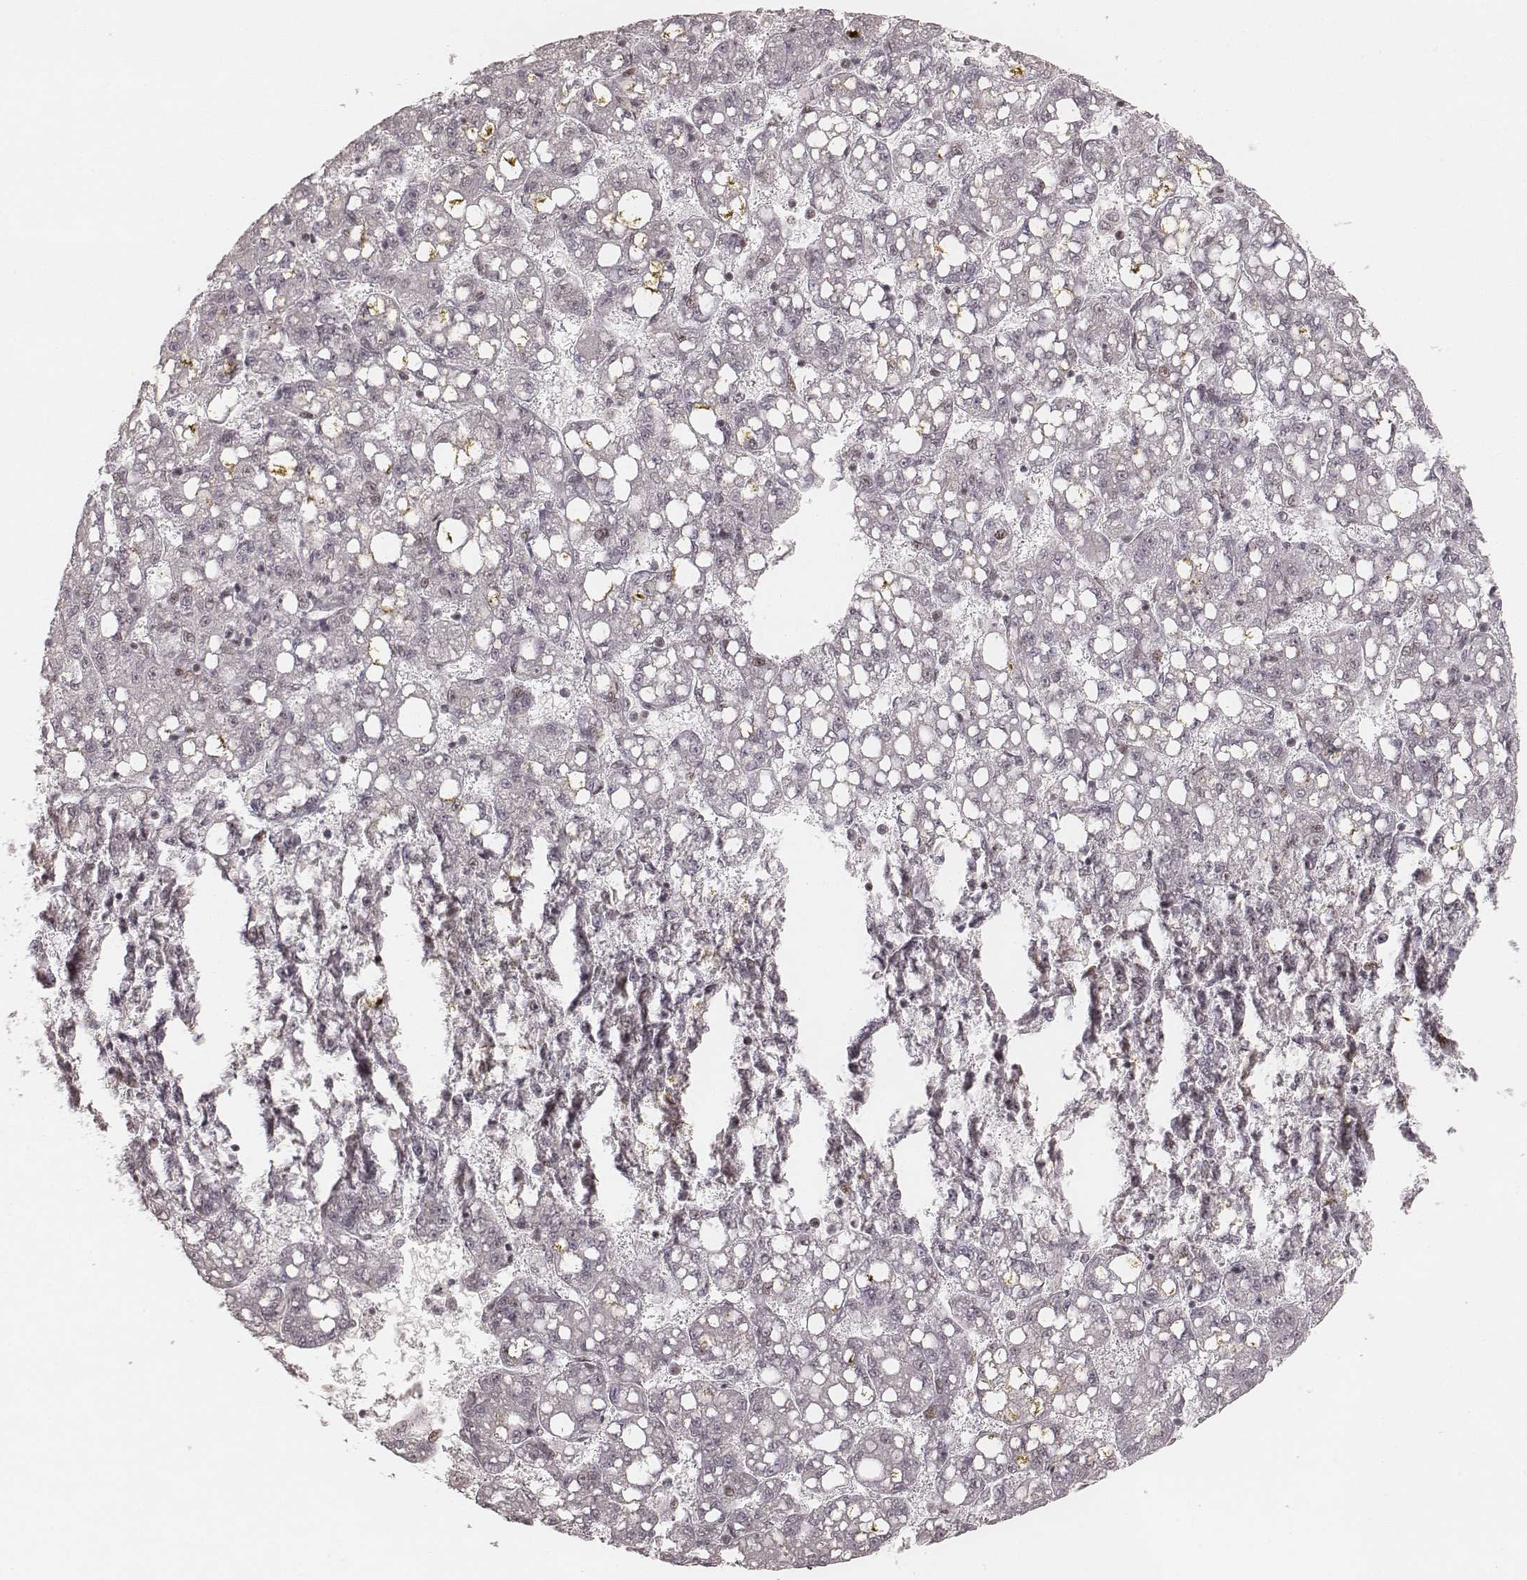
{"staining": {"intensity": "negative", "quantity": "none", "location": "none"}, "tissue": "liver cancer", "cell_type": "Tumor cells", "image_type": "cancer", "snomed": [{"axis": "morphology", "description": "Carcinoma, Hepatocellular, NOS"}, {"axis": "topography", "description": "Liver"}], "caption": "The immunohistochemistry (IHC) photomicrograph has no significant positivity in tumor cells of liver hepatocellular carcinoma tissue.", "gene": "HNRNPC", "patient": {"sex": "female", "age": 65}}